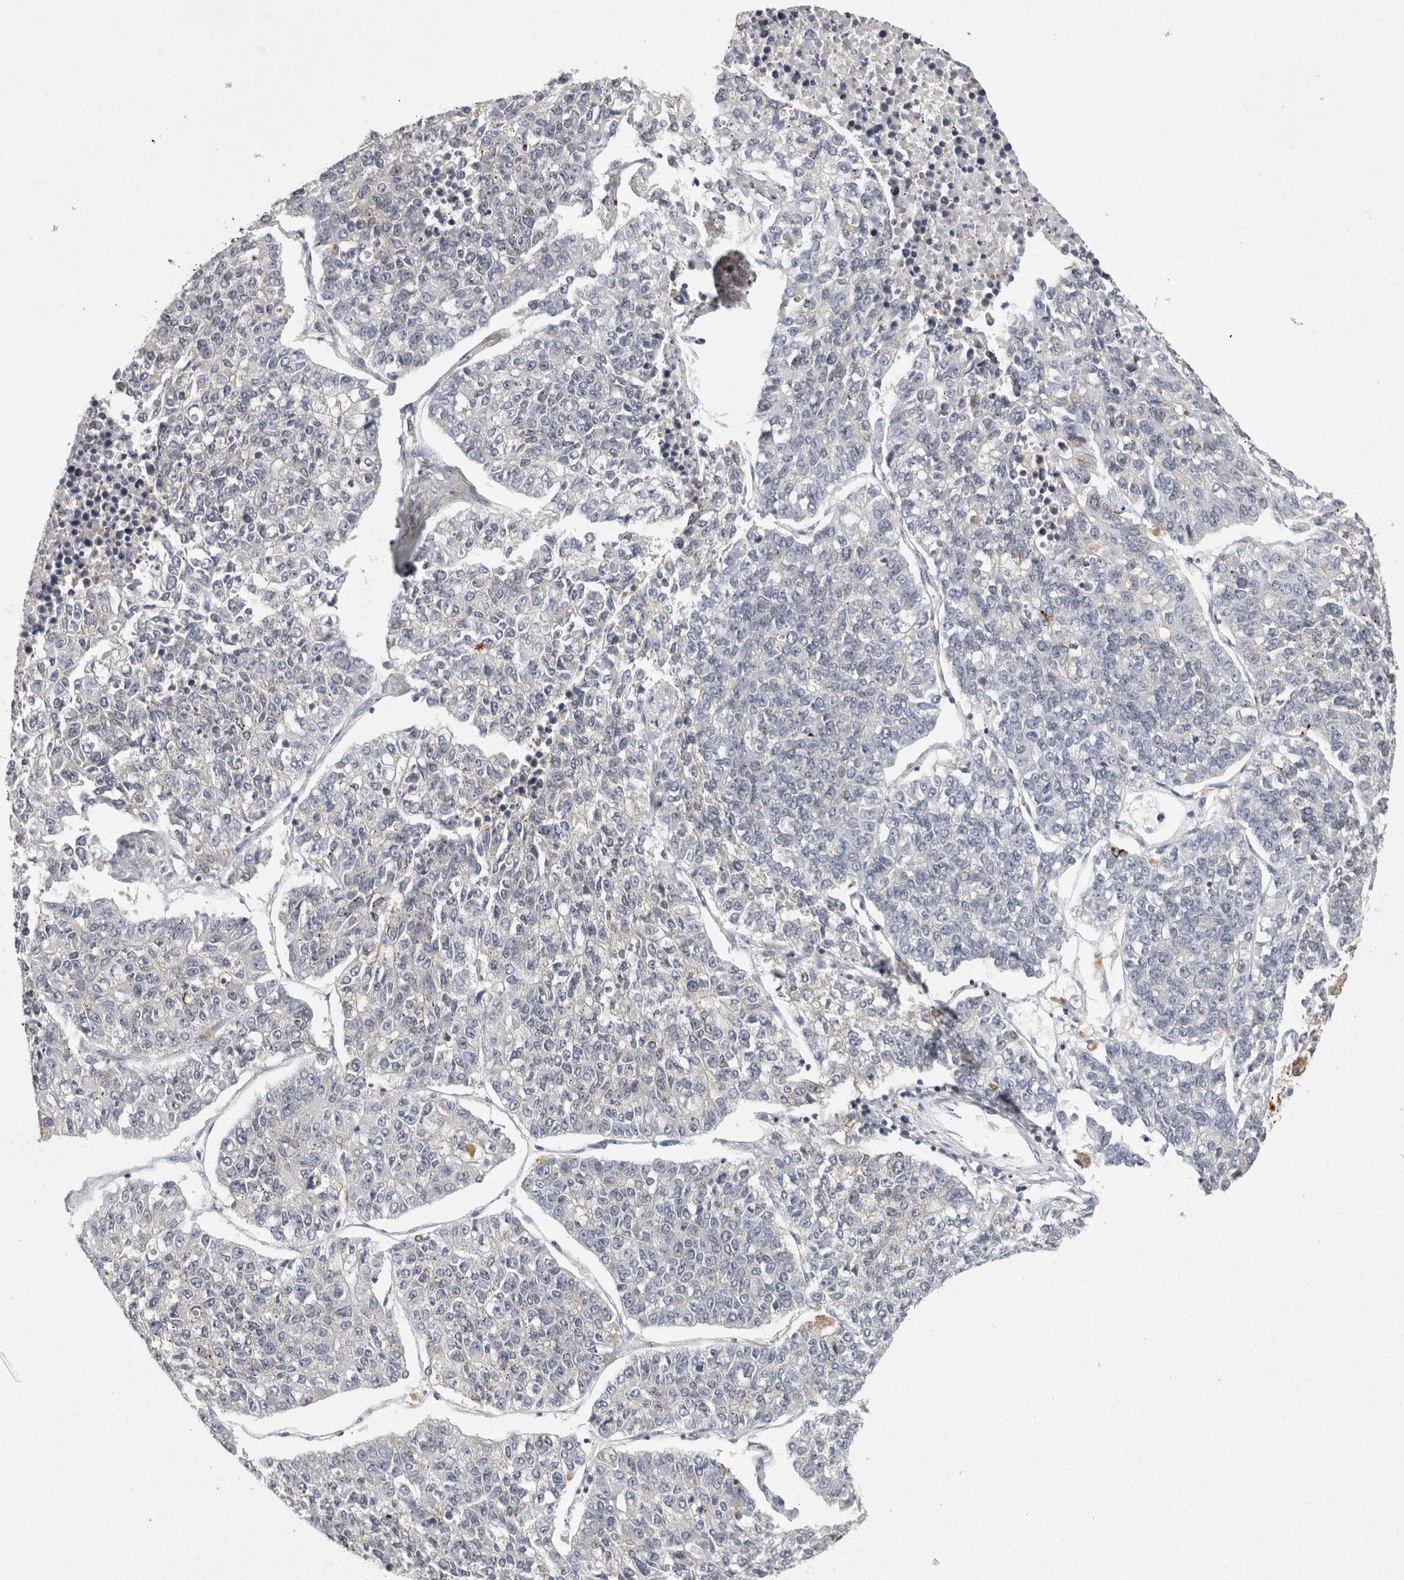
{"staining": {"intensity": "negative", "quantity": "none", "location": "none"}, "tissue": "lung cancer", "cell_type": "Tumor cells", "image_type": "cancer", "snomed": [{"axis": "morphology", "description": "Adenocarcinoma, NOS"}, {"axis": "topography", "description": "Lung"}], "caption": "Adenocarcinoma (lung) stained for a protein using immunohistochemistry displays no positivity tumor cells.", "gene": "ACAT2", "patient": {"sex": "male", "age": 49}}